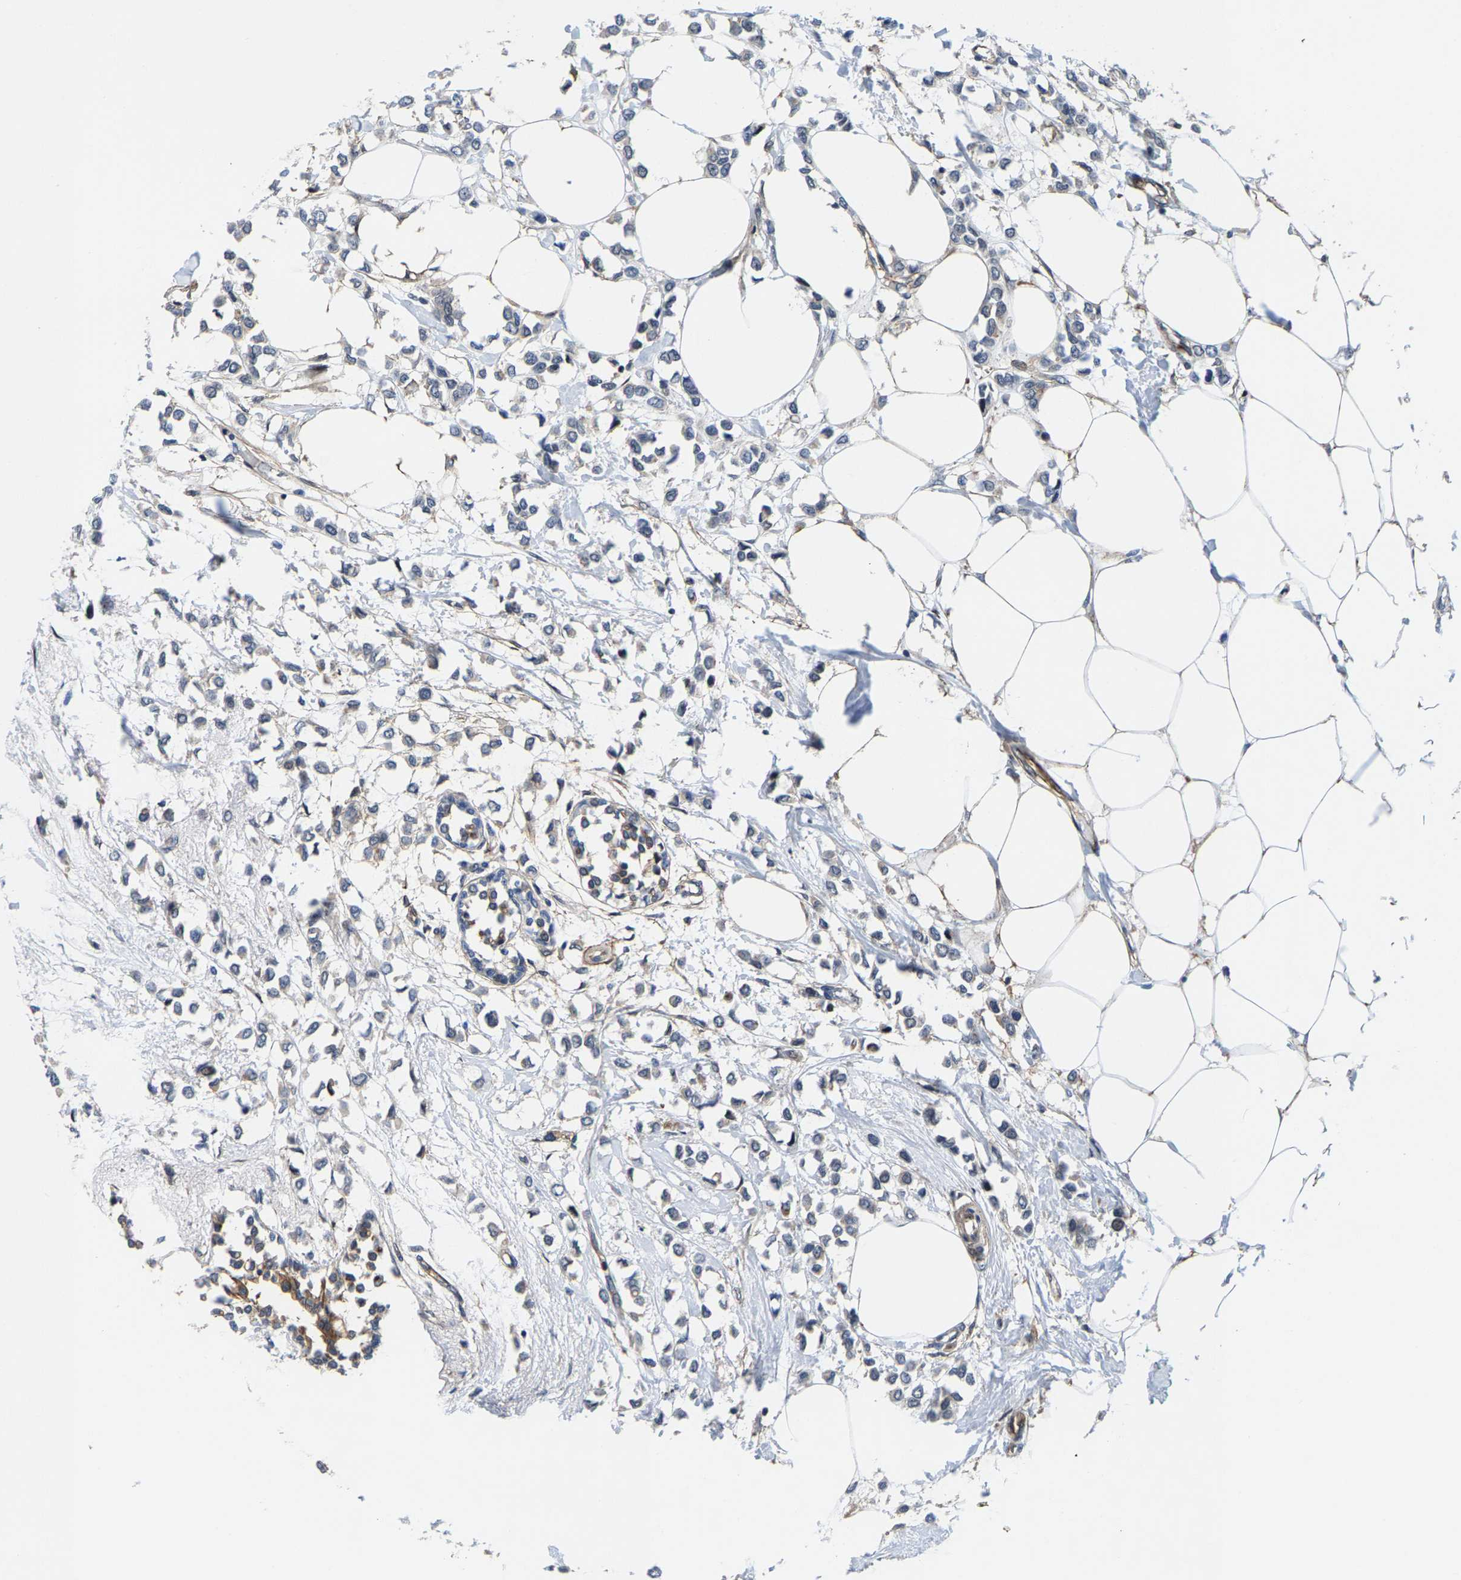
{"staining": {"intensity": "negative", "quantity": "none", "location": "none"}, "tissue": "breast cancer", "cell_type": "Tumor cells", "image_type": "cancer", "snomed": [{"axis": "morphology", "description": "Lobular carcinoma"}, {"axis": "topography", "description": "Breast"}], "caption": "High power microscopy micrograph of an immunohistochemistry histopathology image of lobular carcinoma (breast), revealing no significant expression in tumor cells.", "gene": "GTPBP10", "patient": {"sex": "female", "age": 51}}